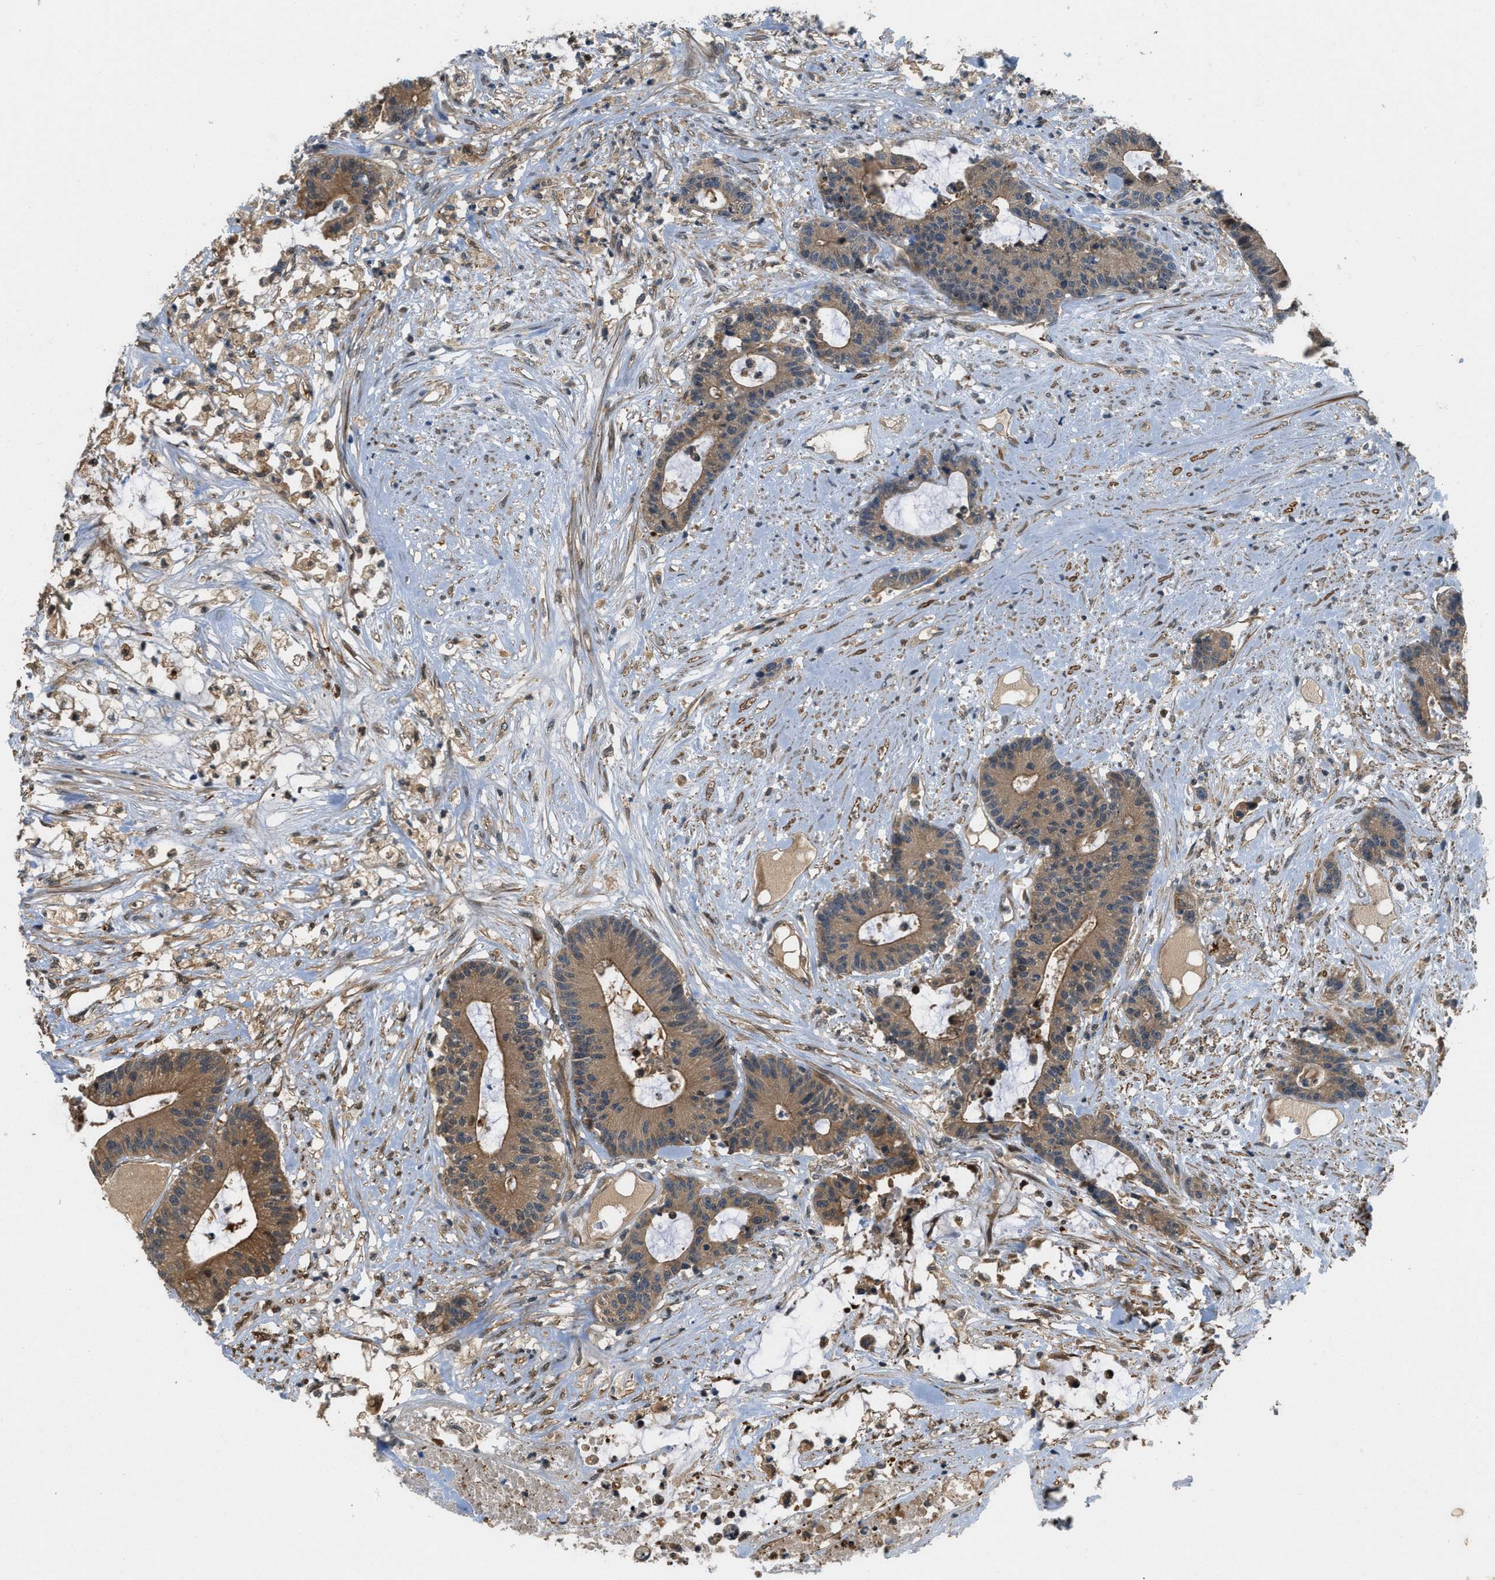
{"staining": {"intensity": "moderate", "quantity": ">75%", "location": "cytoplasmic/membranous"}, "tissue": "colorectal cancer", "cell_type": "Tumor cells", "image_type": "cancer", "snomed": [{"axis": "morphology", "description": "Adenocarcinoma, NOS"}, {"axis": "topography", "description": "Colon"}], "caption": "A photomicrograph of human colorectal cancer stained for a protein exhibits moderate cytoplasmic/membranous brown staining in tumor cells.", "gene": "GPR31", "patient": {"sex": "female", "age": 84}}